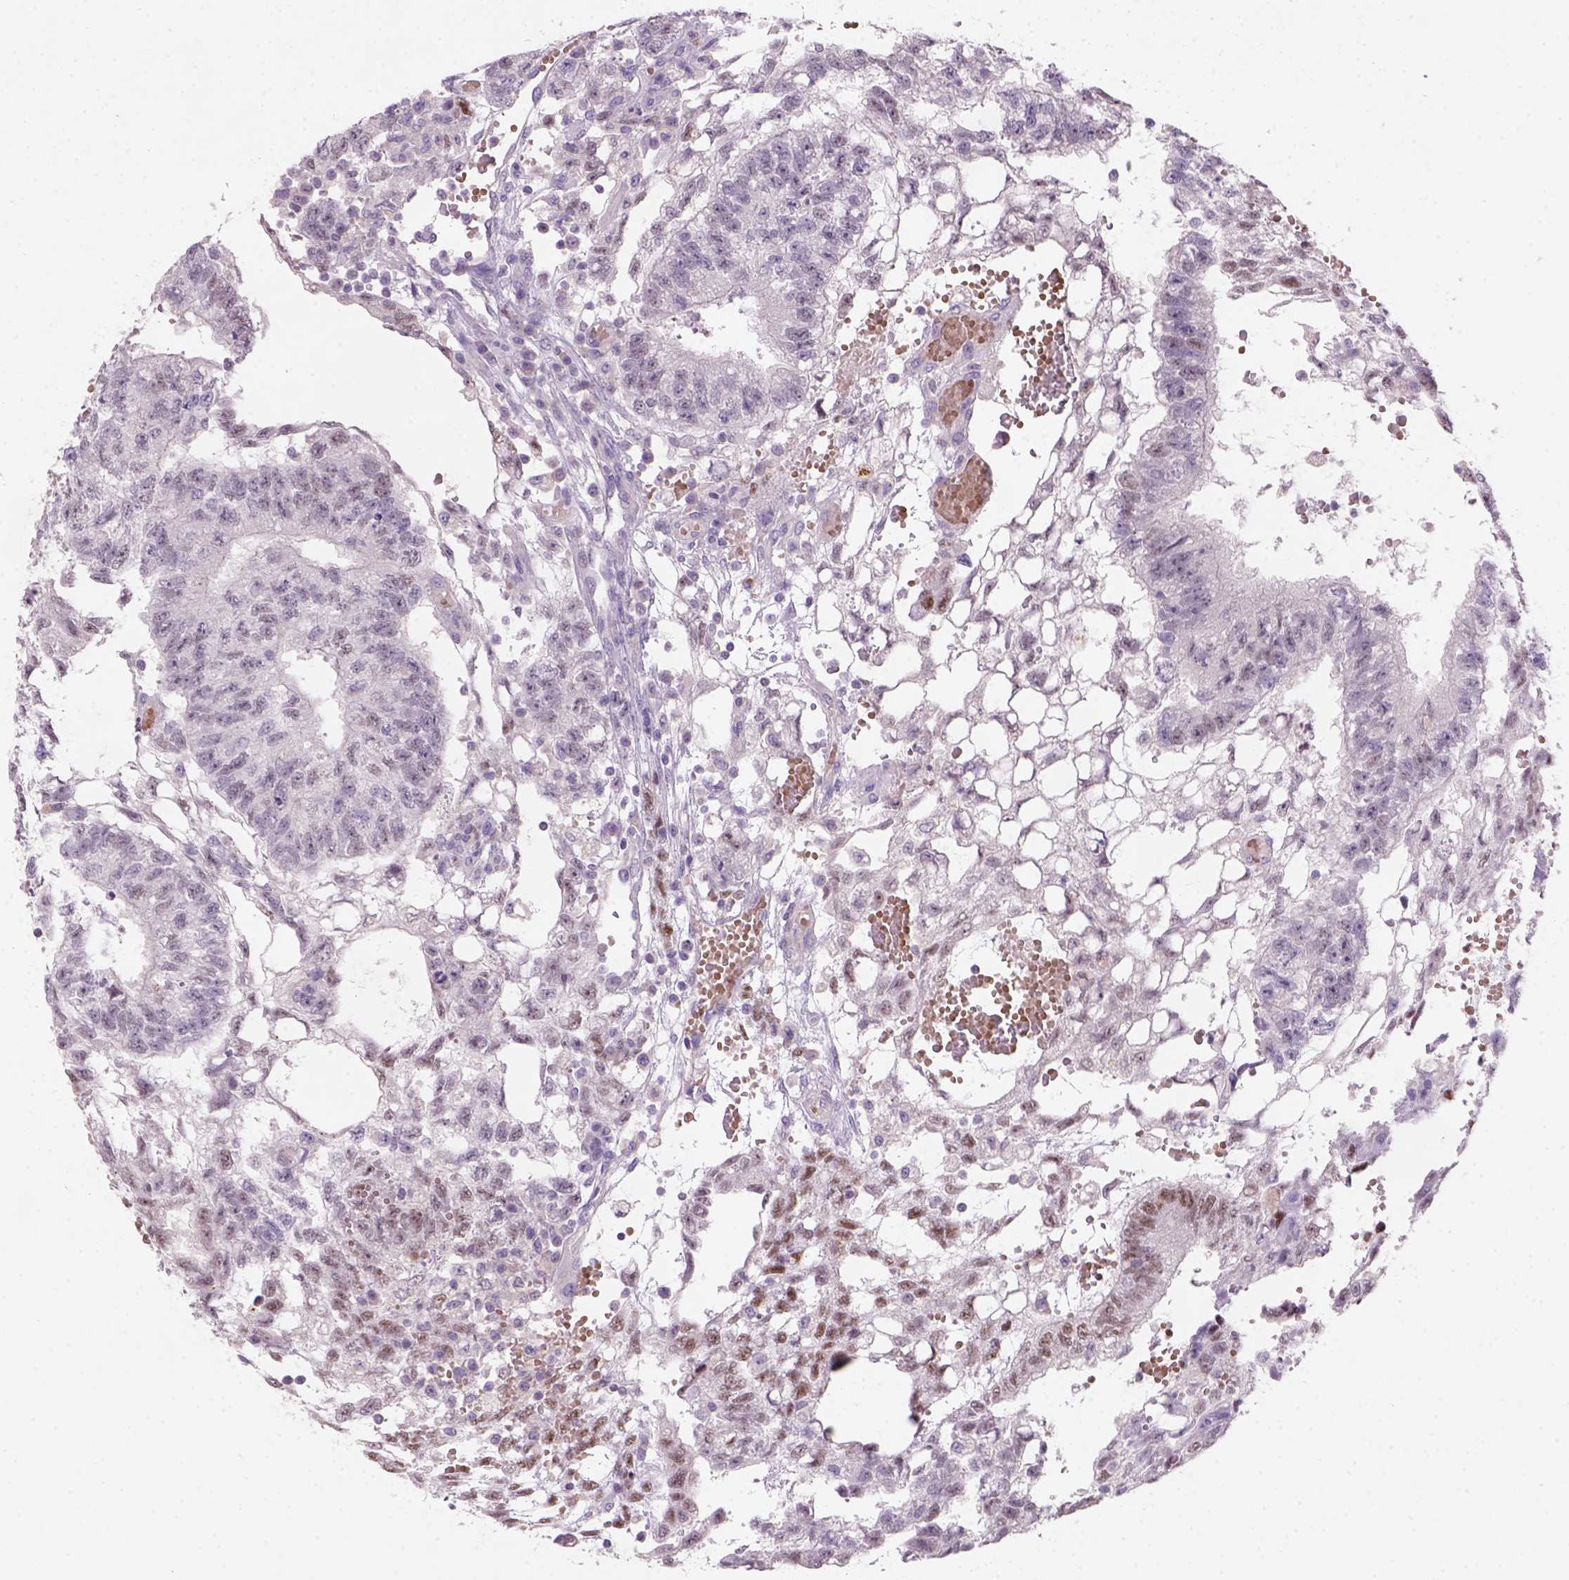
{"staining": {"intensity": "moderate", "quantity": "<25%", "location": "nuclear"}, "tissue": "testis cancer", "cell_type": "Tumor cells", "image_type": "cancer", "snomed": [{"axis": "morphology", "description": "Carcinoma, Embryonal, NOS"}, {"axis": "topography", "description": "Testis"}], "caption": "Immunohistochemical staining of human testis embryonal carcinoma displays moderate nuclear protein positivity in approximately <25% of tumor cells.", "gene": "ZMAT4", "patient": {"sex": "male", "age": 32}}